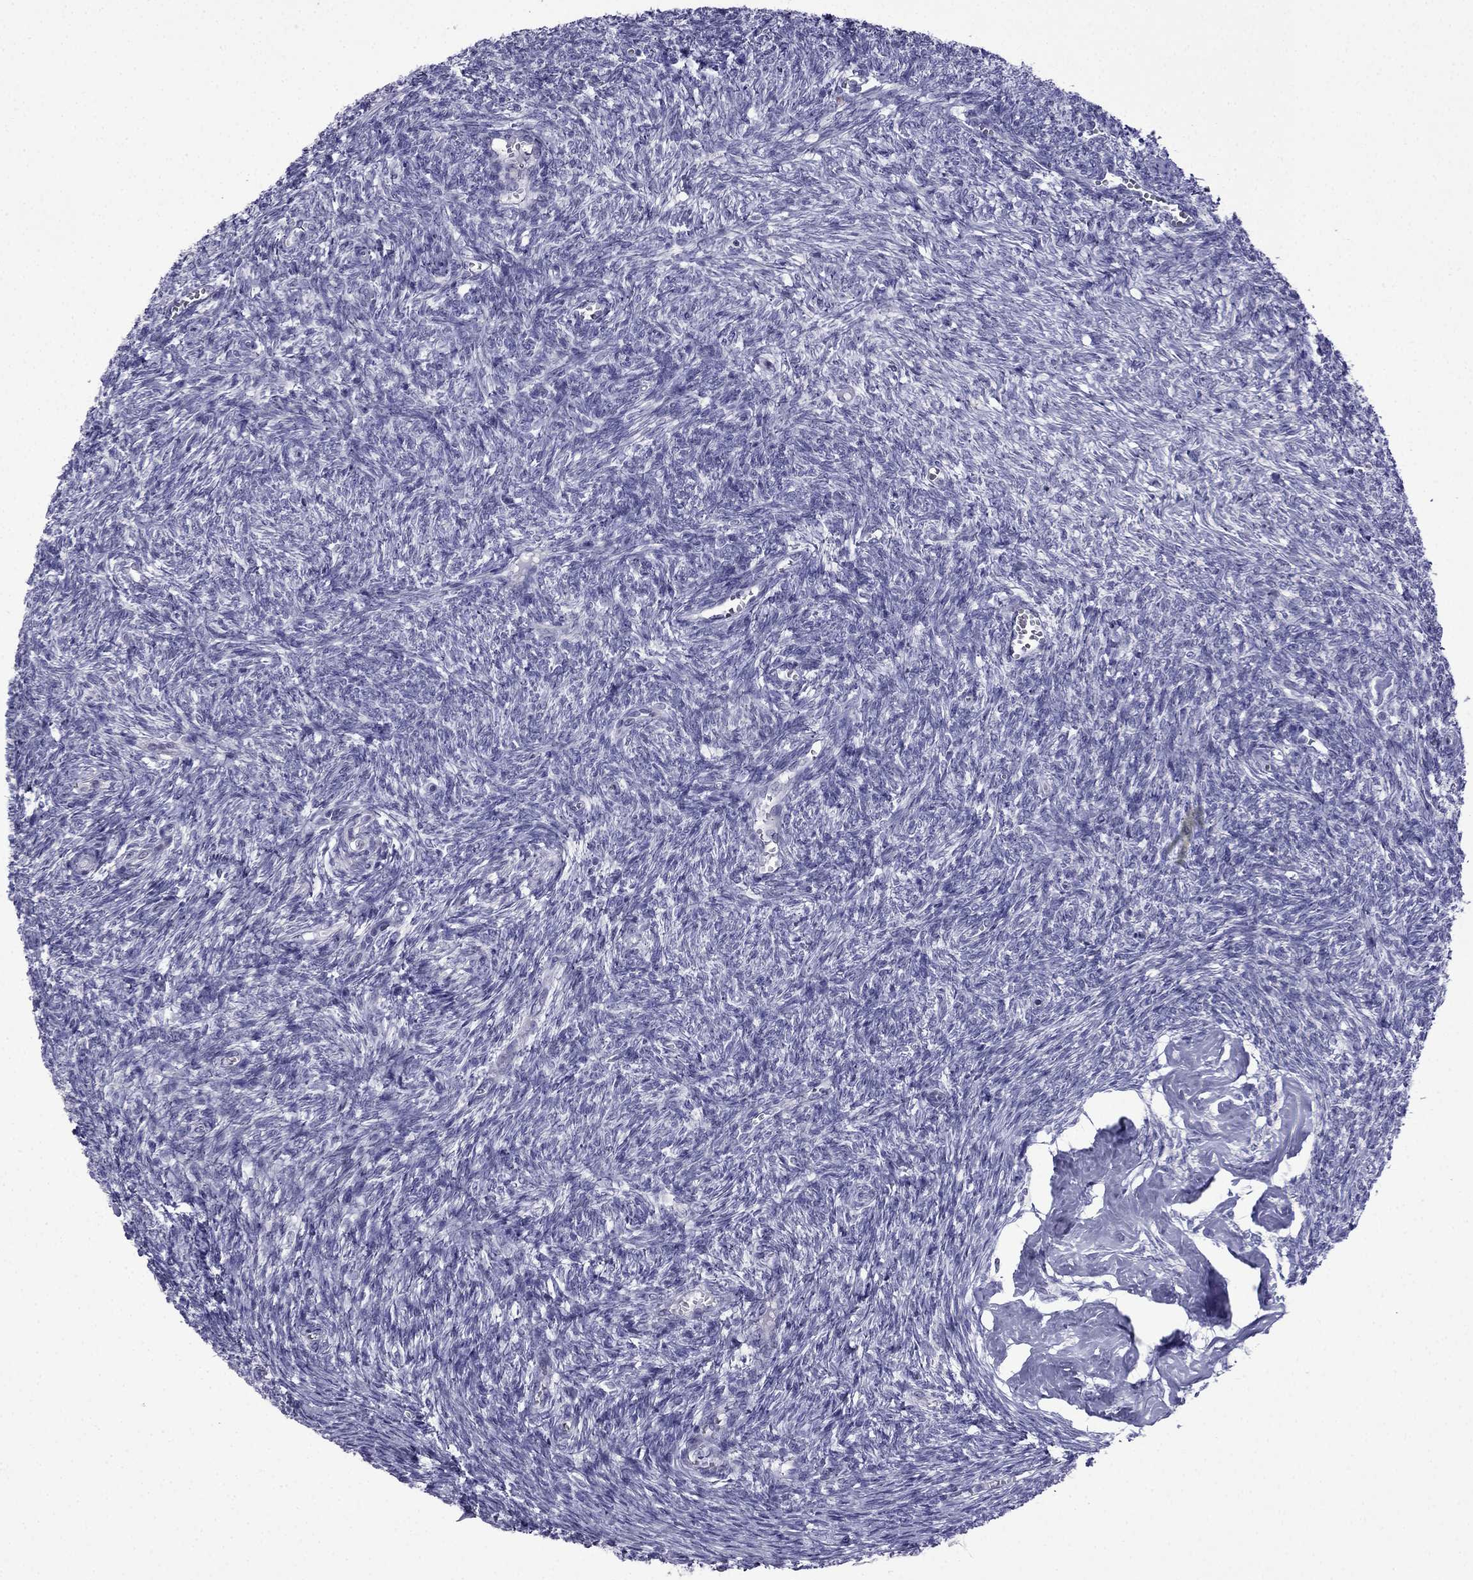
{"staining": {"intensity": "negative", "quantity": "none", "location": "none"}, "tissue": "ovary", "cell_type": "Follicle cells", "image_type": "normal", "snomed": [{"axis": "morphology", "description": "Normal tissue, NOS"}, {"axis": "topography", "description": "Ovary"}], "caption": "Photomicrograph shows no protein expression in follicle cells of unremarkable ovary.", "gene": "POM121L12", "patient": {"sex": "female", "age": 43}}